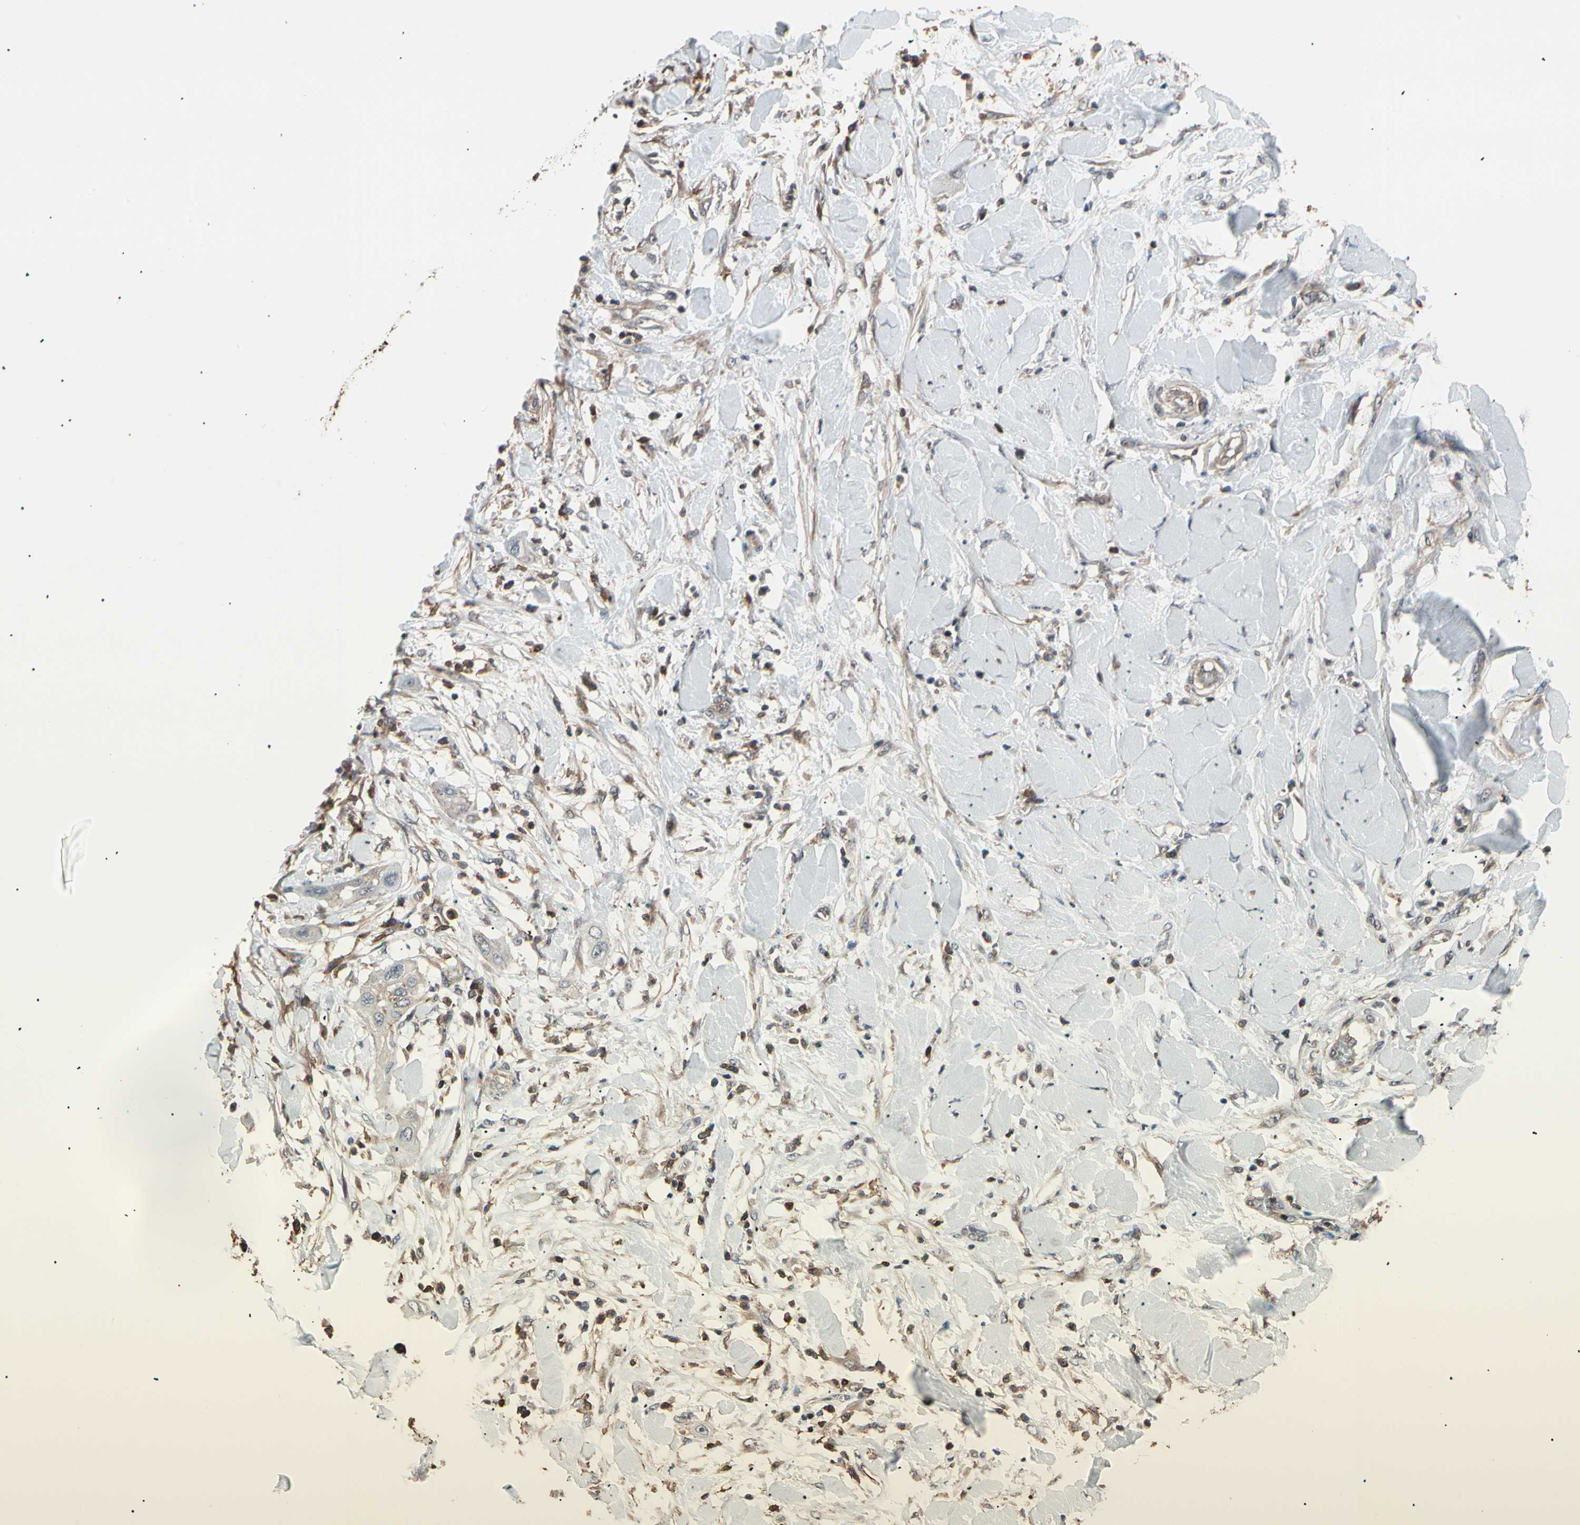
{"staining": {"intensity": "weak", "quantity": "<25%", "location": "cytoplasmic/membranous"}, "tissue": "lung cancer", "cell_type": "Tumor cells", "image_type": "cancer", "snomed": [{"axis": "morphology", "description": "Squamous cell carcinoma, NOS"}, {"axis": "topography", "description": "Lung"}], "caption": "Squamous cell carcinoma (lung) was stained to show a protein in brown. There is no significant positivity in tumor cells.", "gene": "MAPK13", "patient": {"sex": "female", "age": 47}}